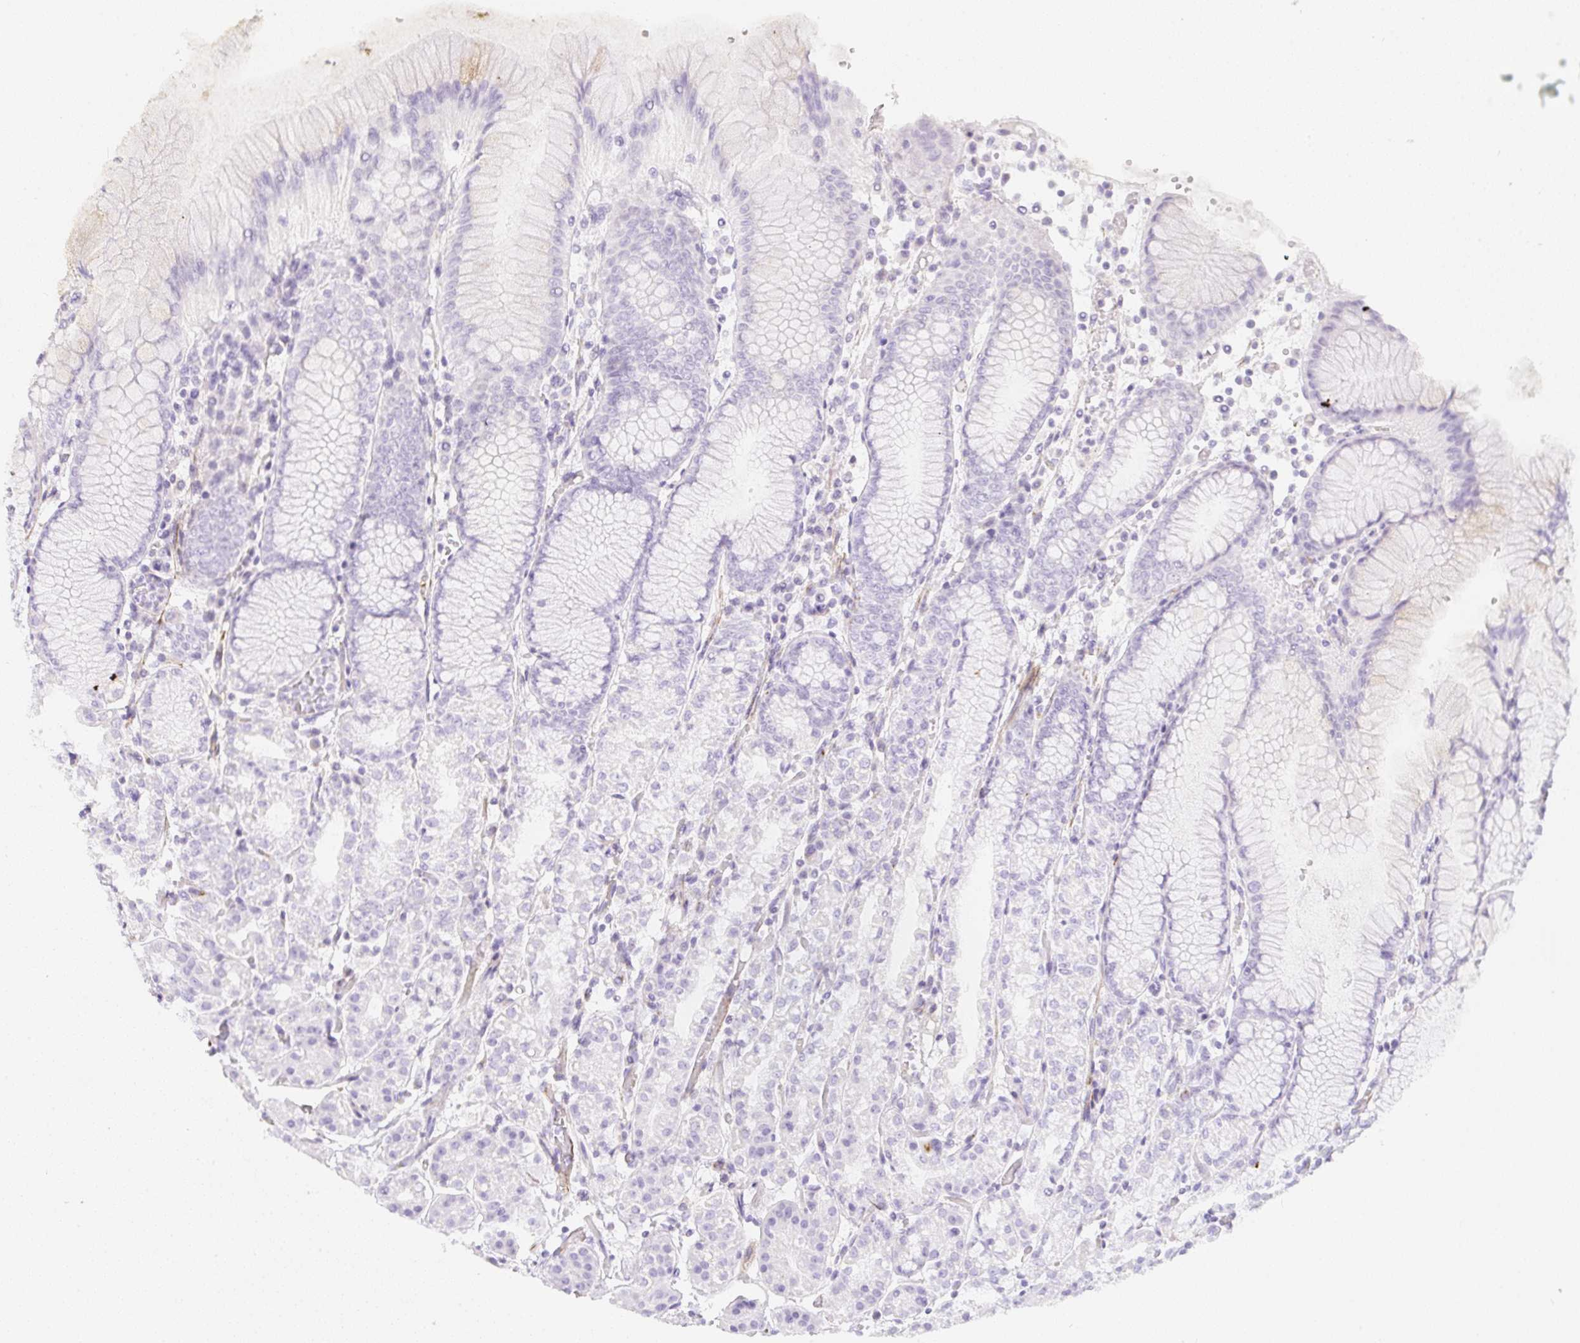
{"staining": {"intensity": "negative", "quantity": "none", "location": "none"}, "tissue": "stomach", "cell_type": "Glandular cells", "image_type": "normal", "snomed": [{"axis": "morphology", "description": "Normal tissue, NOS"}, {"axis": "topography", "description": "Stomach"}], "caption": "Unremarkable stomach was stained to show a protein in brown. There is no significant staining in glandular cells. (DAB (3,3'-diaminobenzidine) IHC with hematoxylin counter stain).", "gene": "ZNF689", "patient": {"sex": "female", "age": 57}}